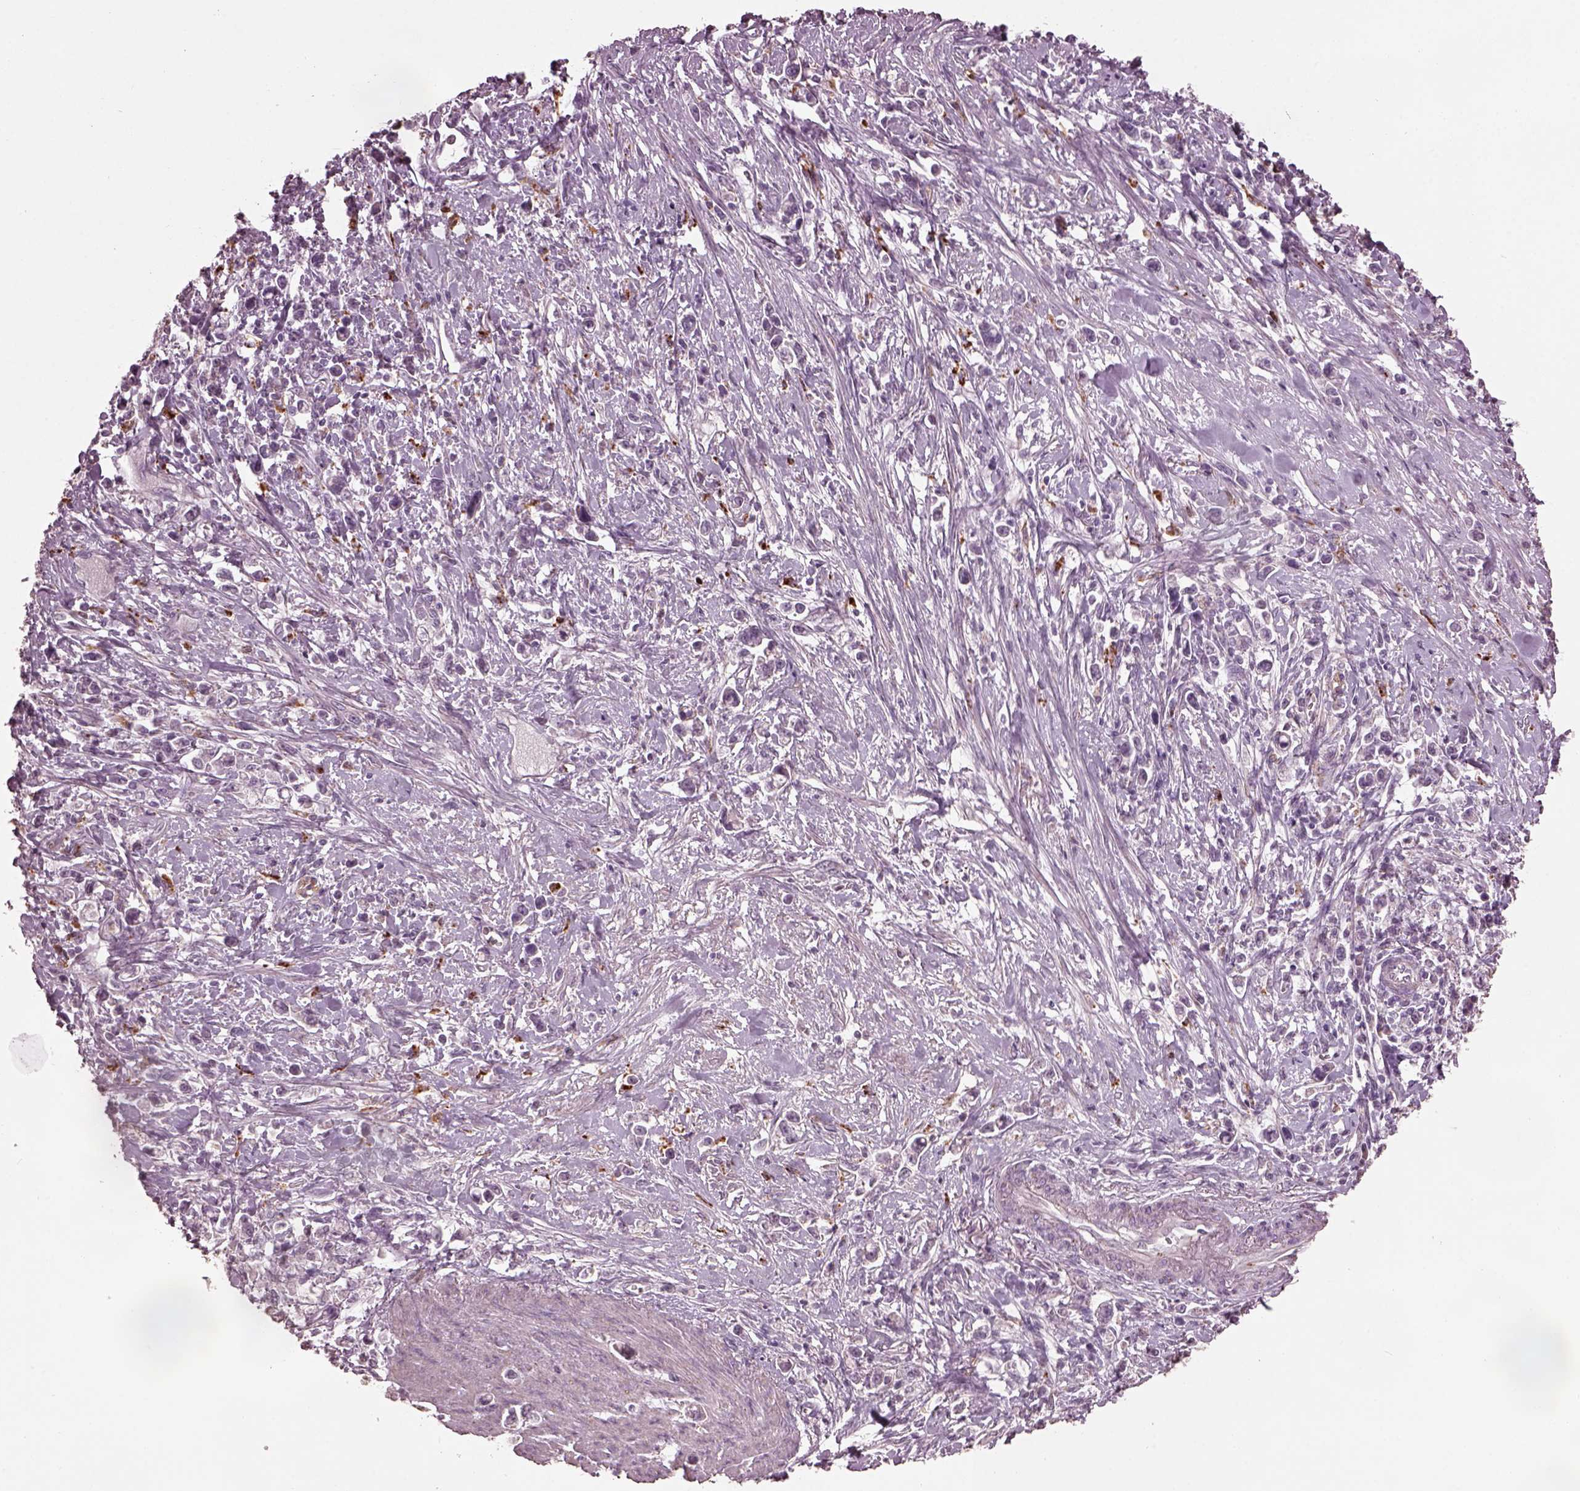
{"staining": {"intensity": "negative", "quantity": "none", "location": "none"}, "tissue": "stomach cancer", "cell_type": "Tumor cells", "image_type": "cancer", "snomed": [{"axis": "morphology", "description": "Adenocarcinoma, NOS"}, {"axis": "topography", "description": "Stomach"}], "caption": "The micrograph reveals no significant positivity in tumor cells of stomach adenocarcinoma.", "gene": "RUFY3", "patient": {"sex": "male", "age": 63}}